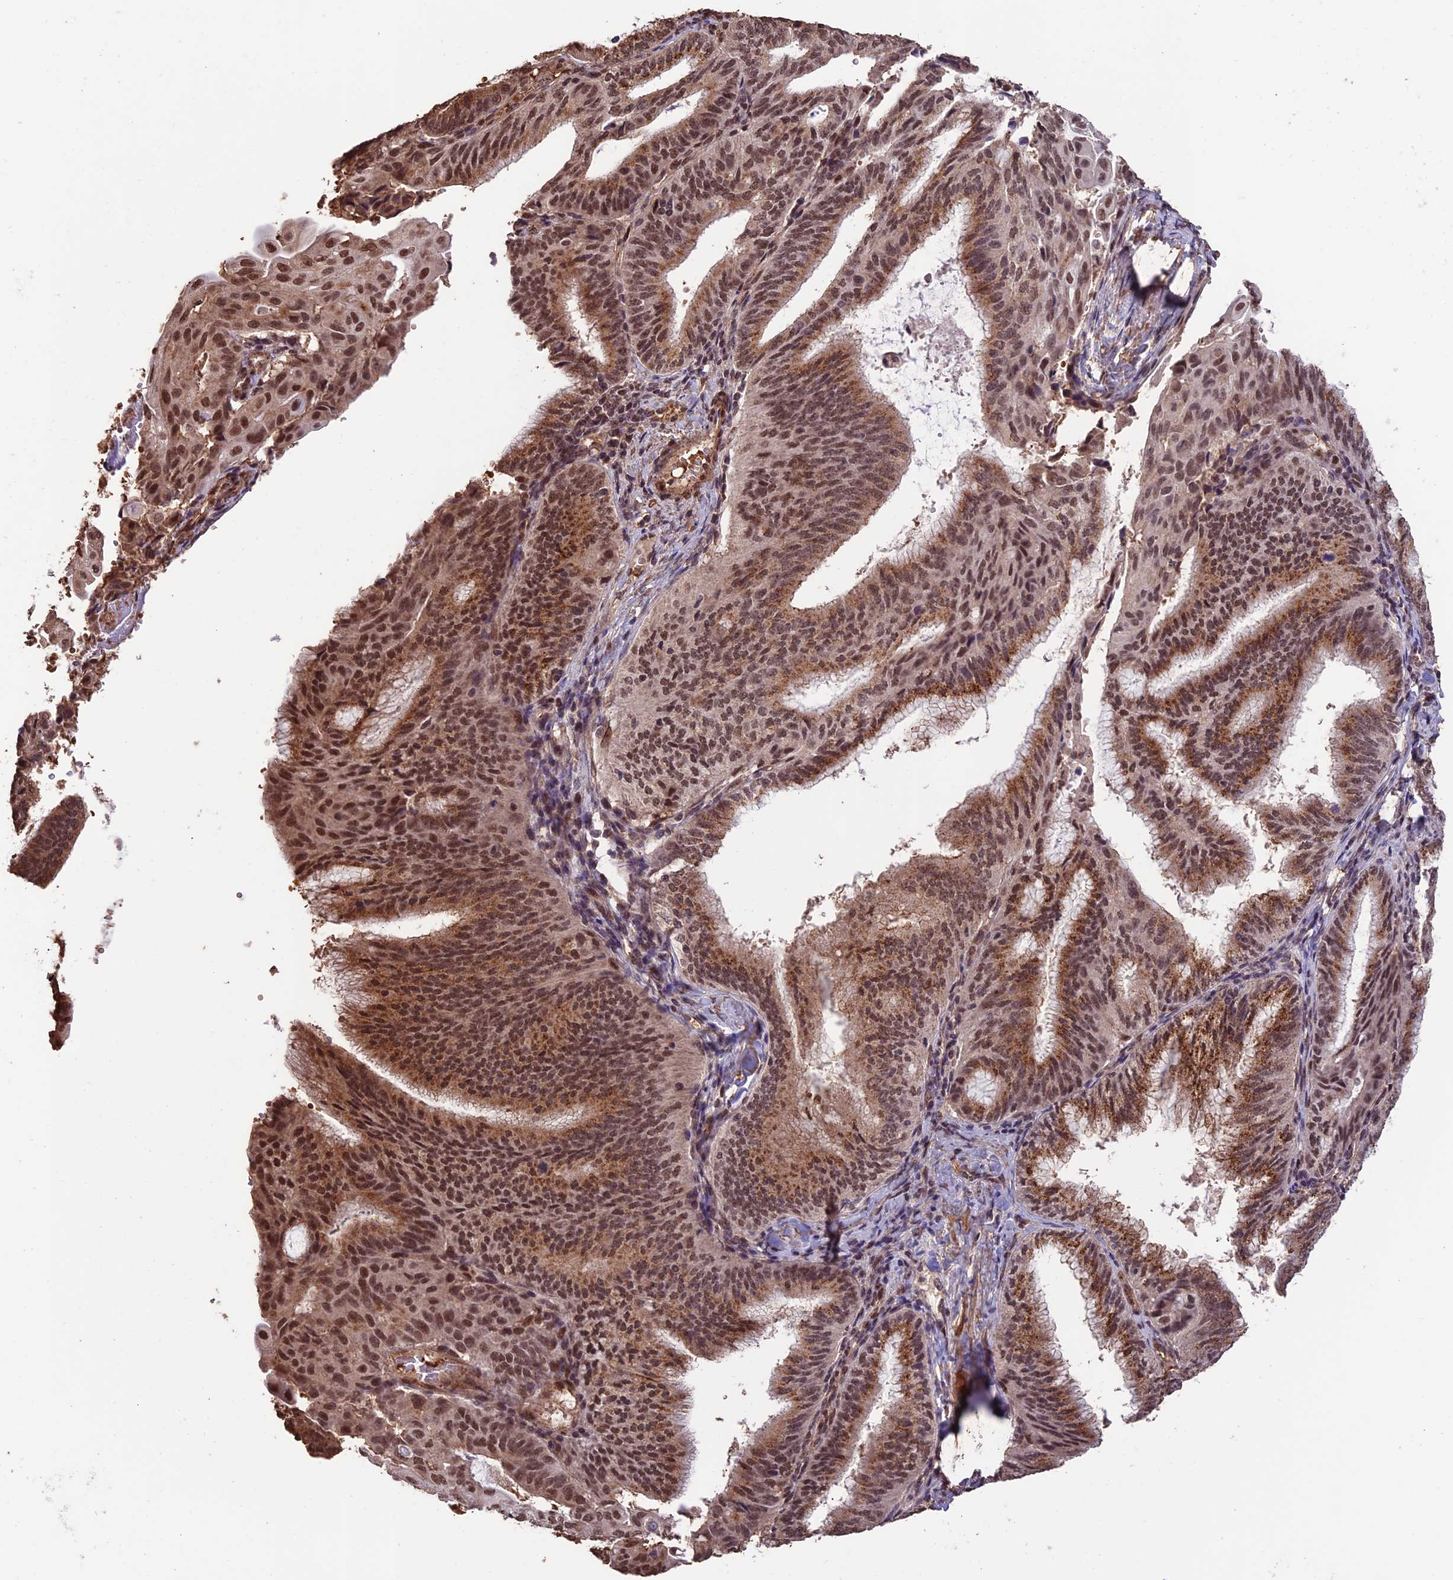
{"staining": {"intensity": "moderate", "quantity": ">75%", "location": "cytoplasmic/membranous,nuclear"}, "tissue": "endometrial cancer", "cell_type": "Tumor cells", "image_type": "cancer", "snomed": [{"axis": "morphology", "description": "Adenocarcinoma, NOS"}, {"axis": "topography", "description": "Endometrium"}], "caption": "Tumor cells demonstrate moderate cytoplasmic/membranous and nuclear staining in about >75% of cells in endometrial cancer.", "gene": "CABIN1", "patient": {"sex": "female", "age": 49}}